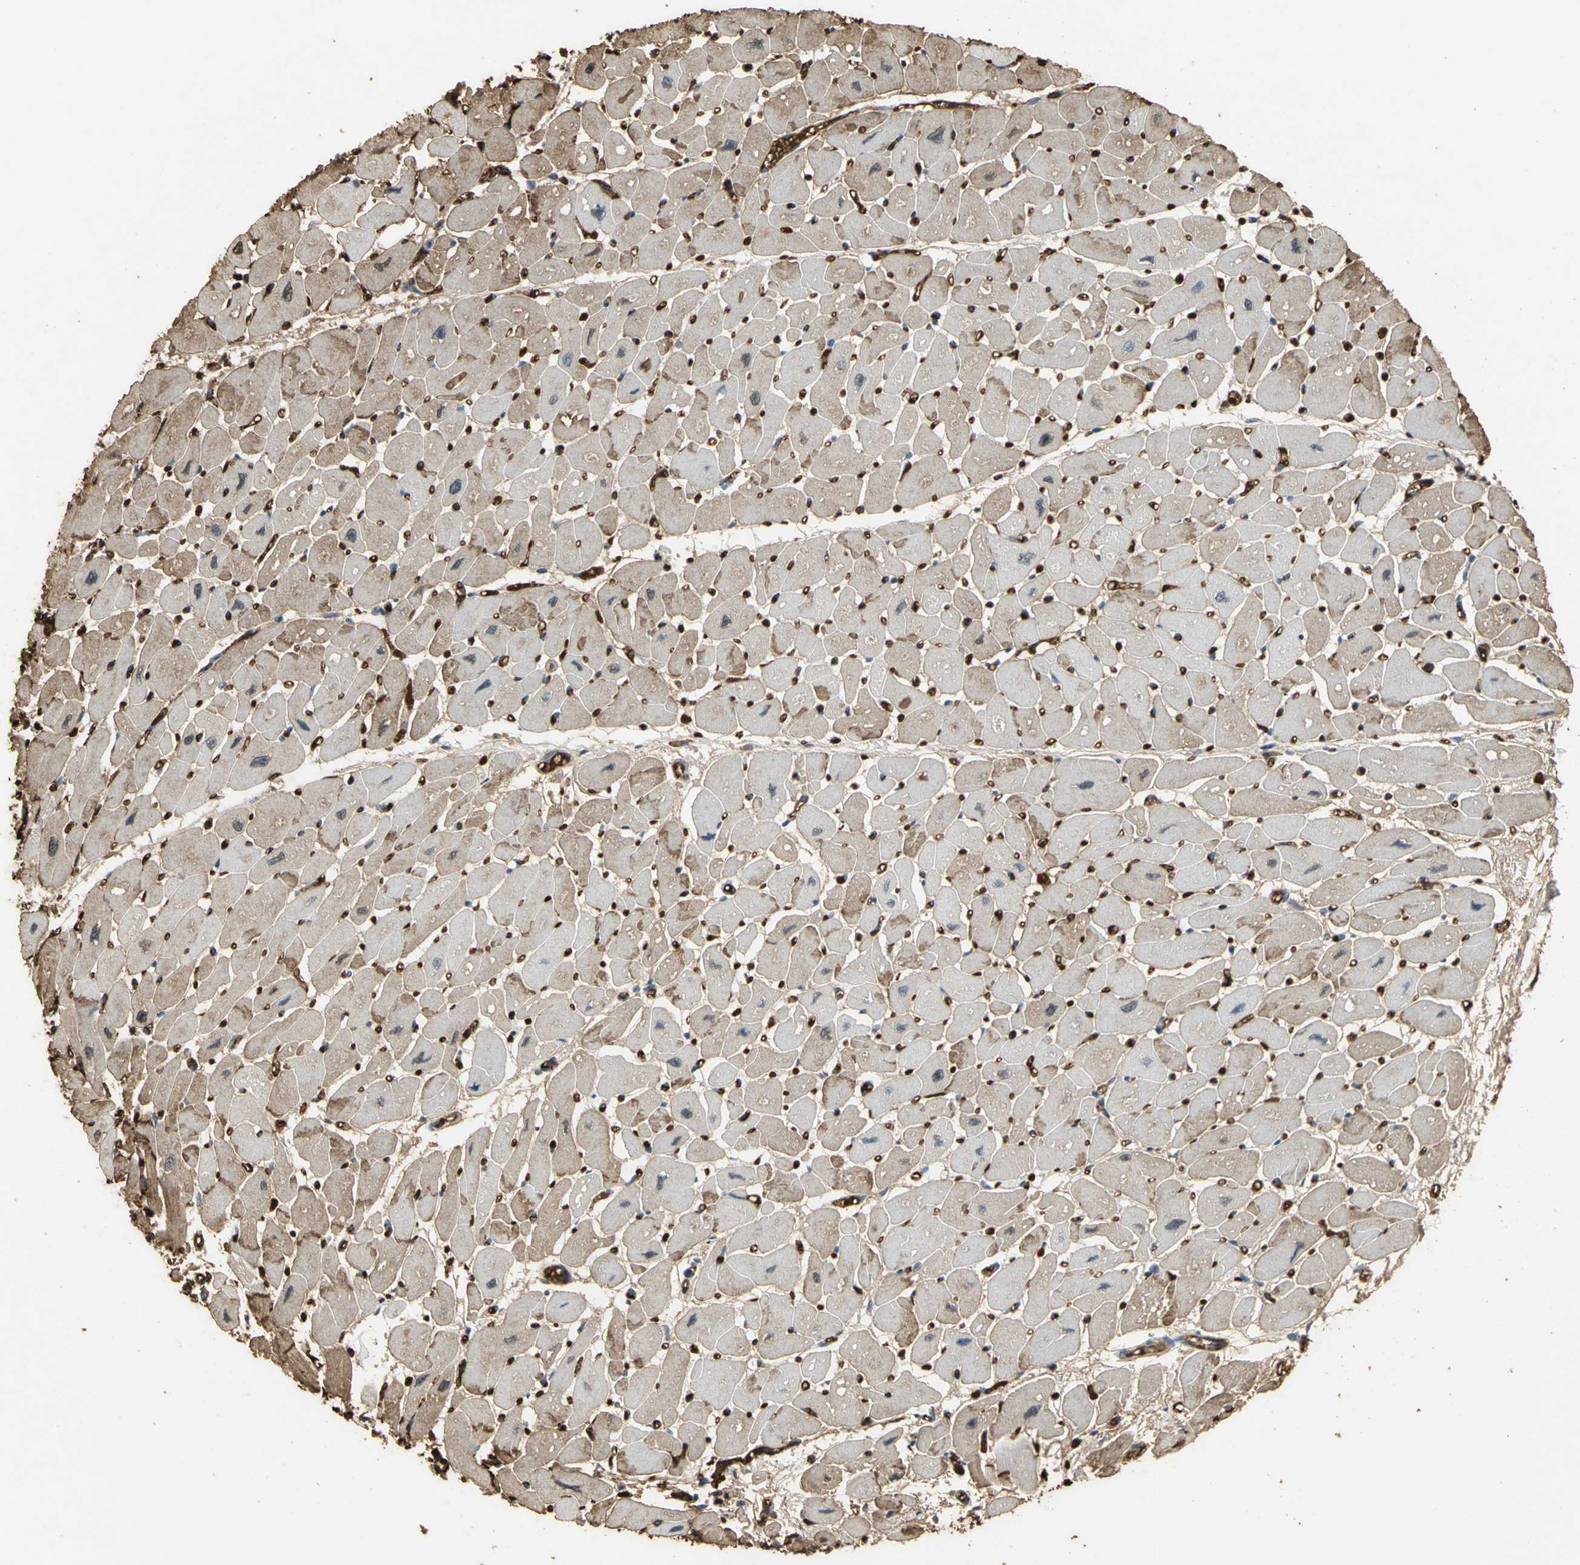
{"staining": {"intensity": "weak", "quantity": "25%-75%", "location": "cytoplasmic/membranous"}, "tissue": "heart muscle", "cell_type": "Cardiomyocytes", "image_type": "normal", "snomed": [{"axis": "morphology", "description": "Normal tissue, NOS"}, {"axis": "topography", "description": "Heart"}], "caption": "A low amount of weak cytoplasmic/membranous expression is present in about 25%-75% of cardiomyocytes in benign heart muscle.", "gene": "TREM1", "patient": {"sex": "female", "age": 54}}